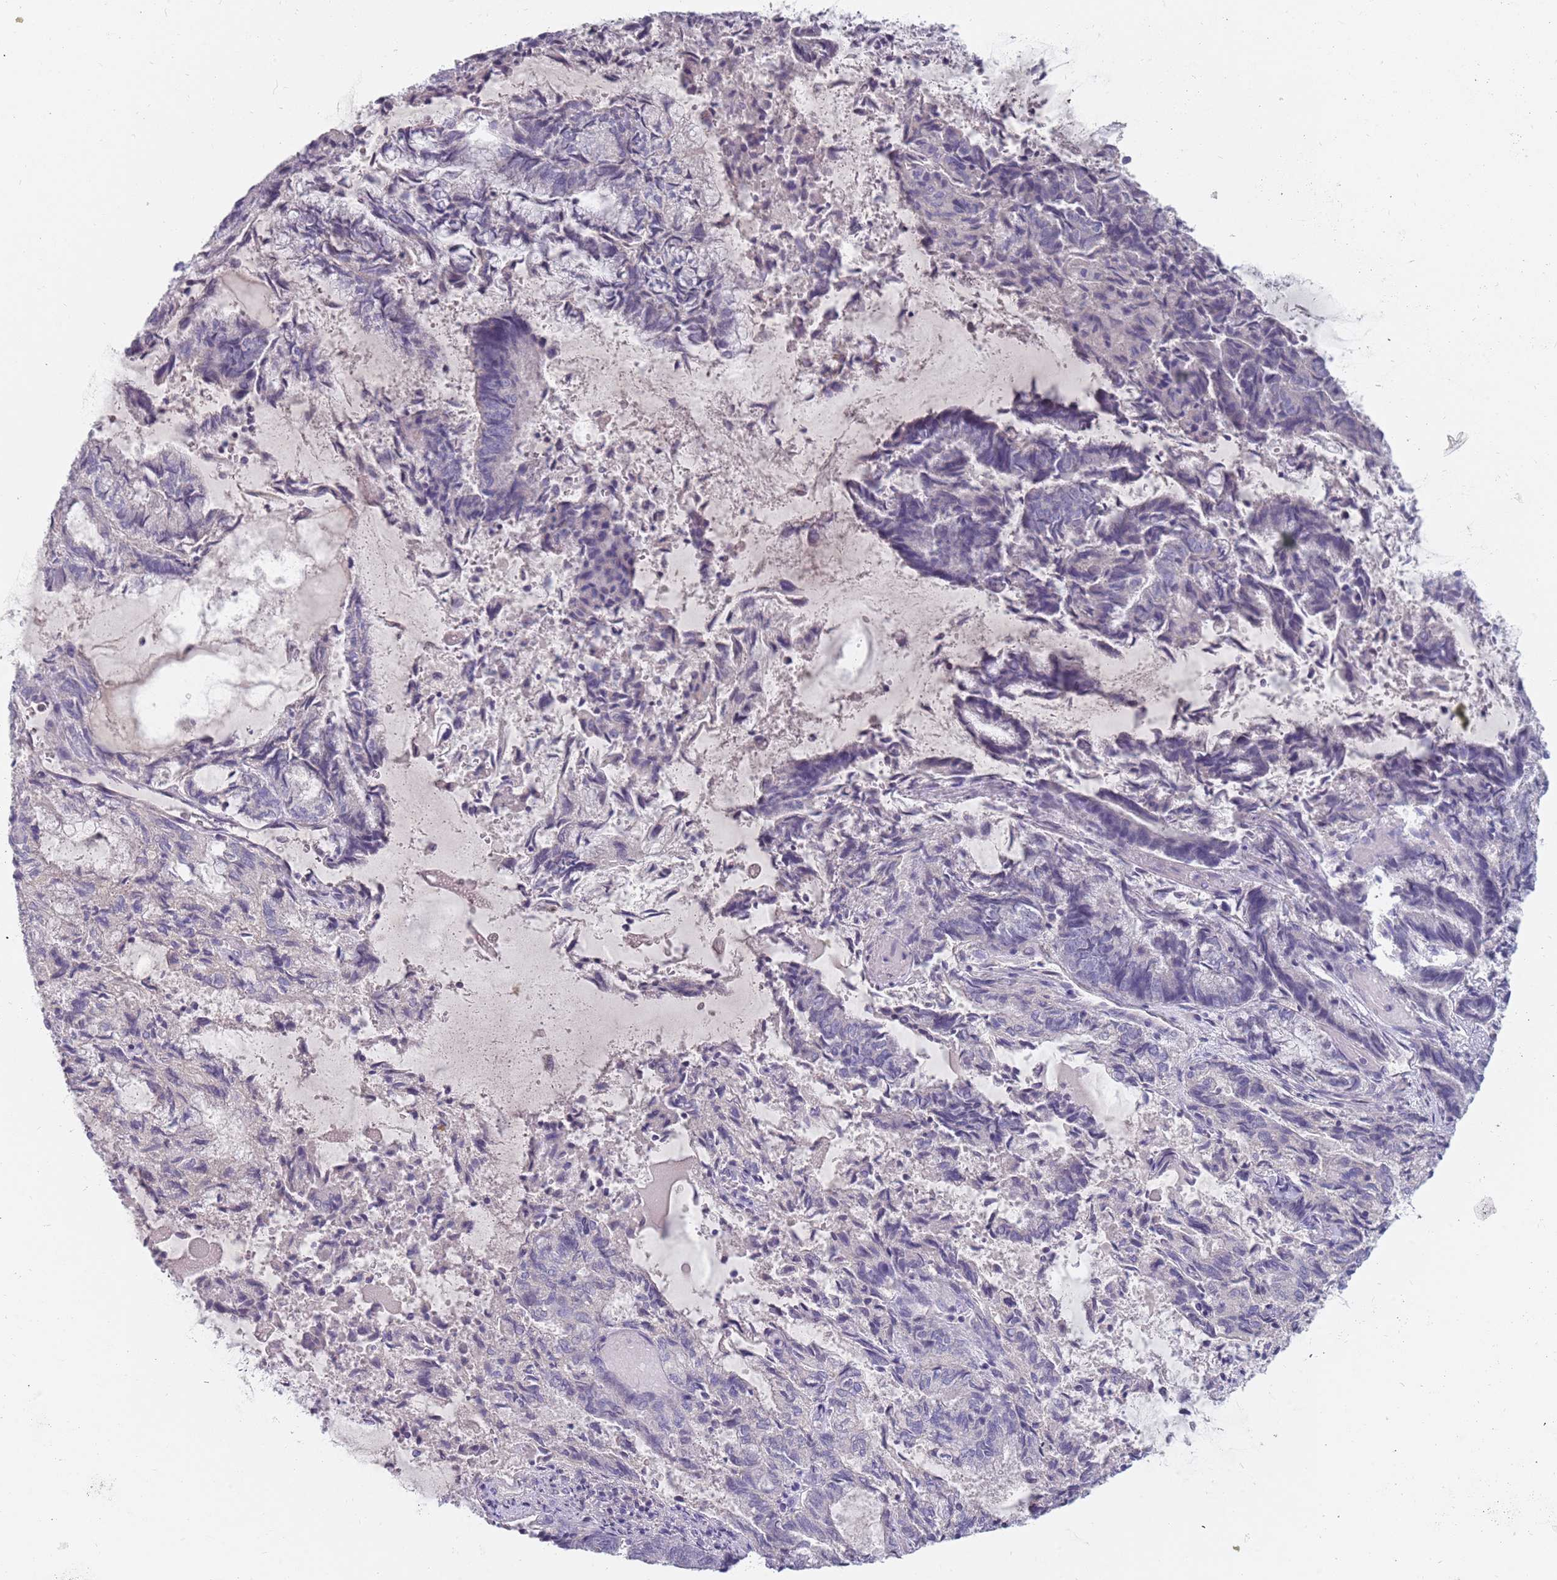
{"staining": {"intensity": "negative", "quantity": "none", "location": "none"}, "tissue": "endometrial cancer", "cell_type": "Tumor cells", "image_type": "cancer", "snomed": [{"axis": "morphology", "description": "Adenocarcinoma, NOS"}, {"axis": "topography", "description": "Endometrium"}], "caption": "Human endometrial adenocarcinoma stained for a protein using immunohistochemistry (IHC) displays no expression in tumor cells.", "gene": "DDX4", "patient": {"sex": "female", "age": 80}}